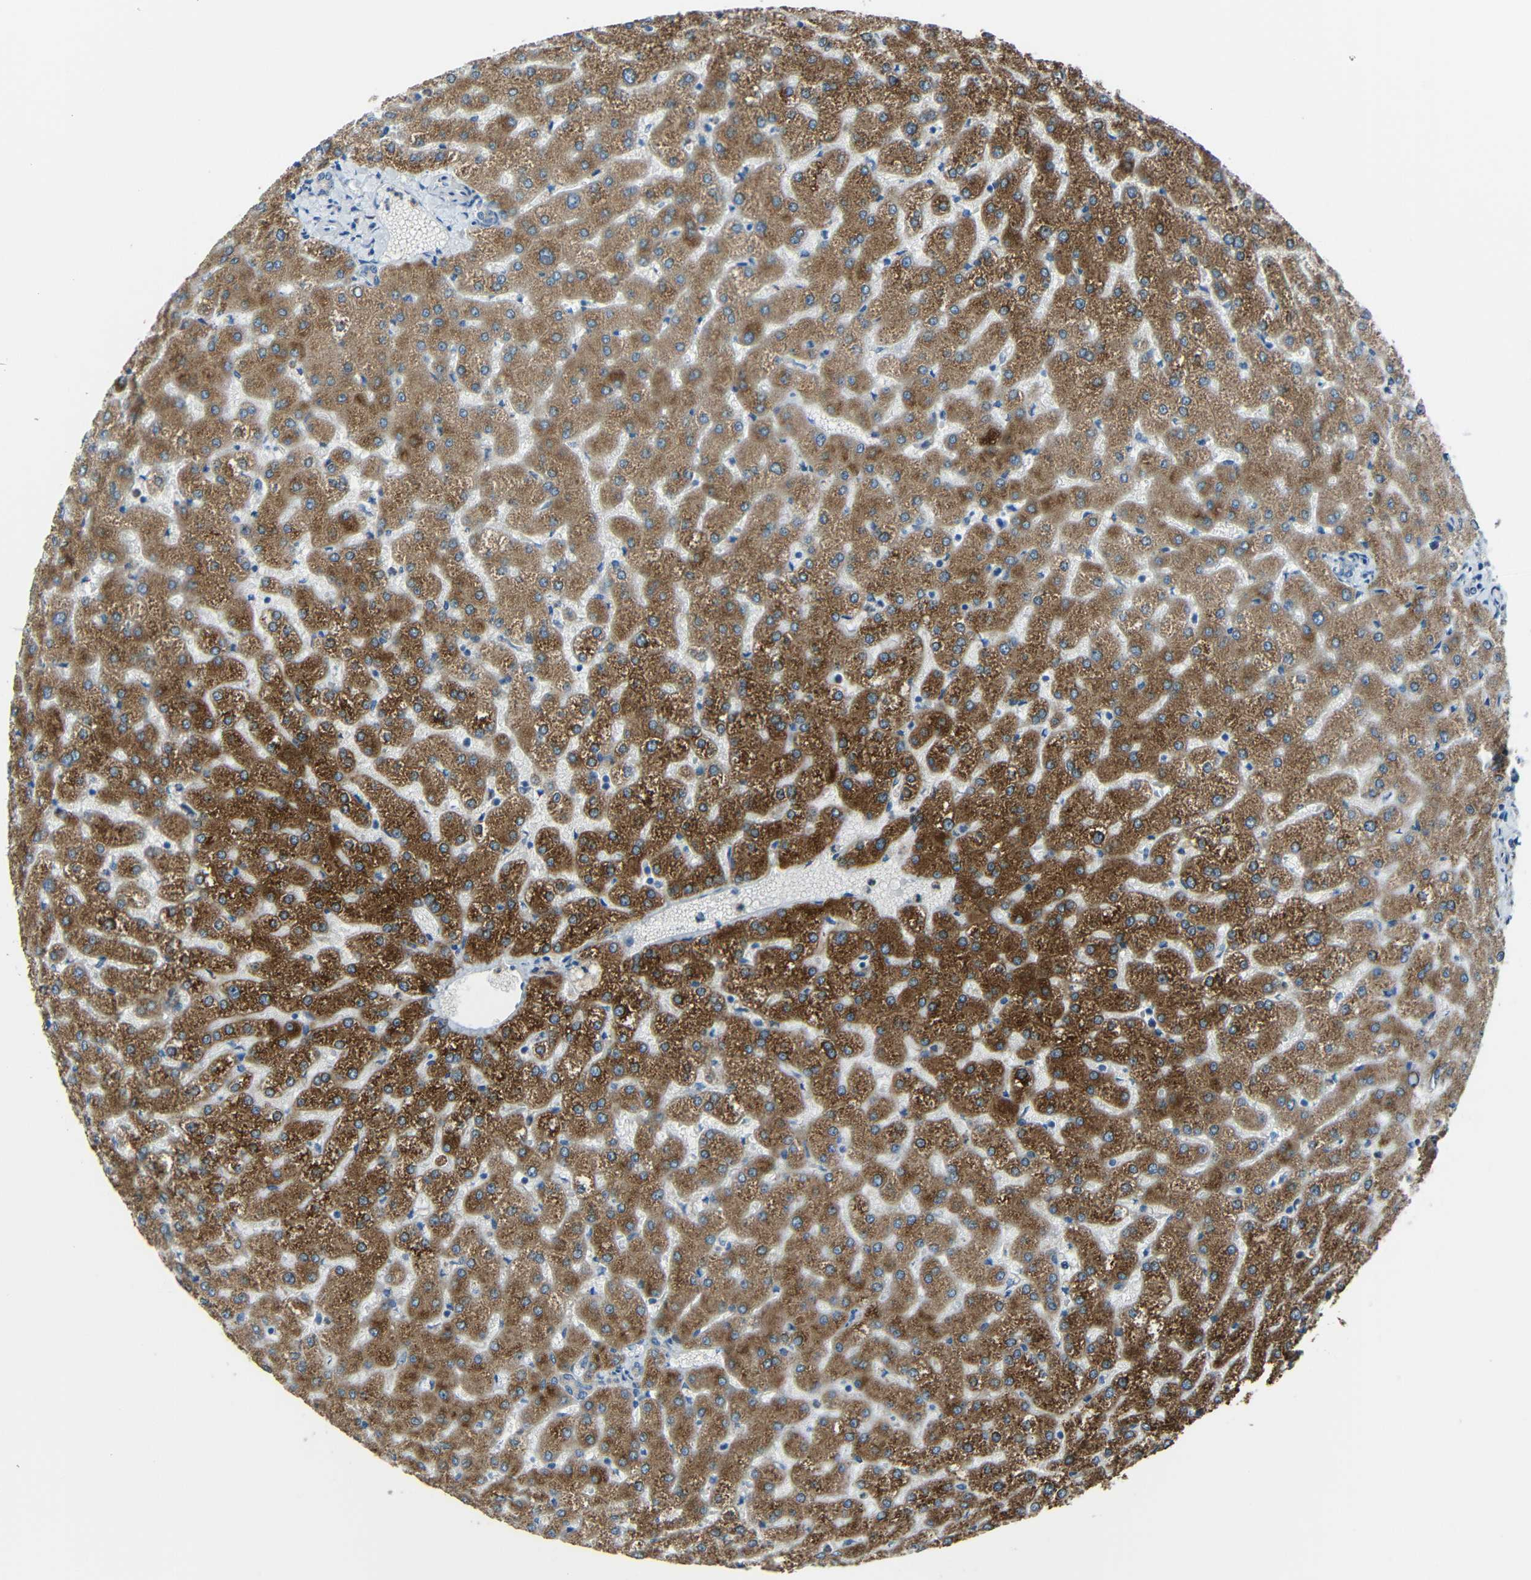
{"staining": {"intensity": "negative", "quantity": "none", "location": "none"}, "tissue": "liver", "cell_type": "Cholangiocytes", "image_type": "normal", "snomed": [{"axis": "morphology", "description": "Normal tissue, NOS"}, {"axis": "topography", "description": "Liver"}], "caption": "This is a image of IHC staining of normal liver, which shows no positivity in cholangiocytes.", "gene": "STBD1", "patient": {"sex": "male", "age": 73}}